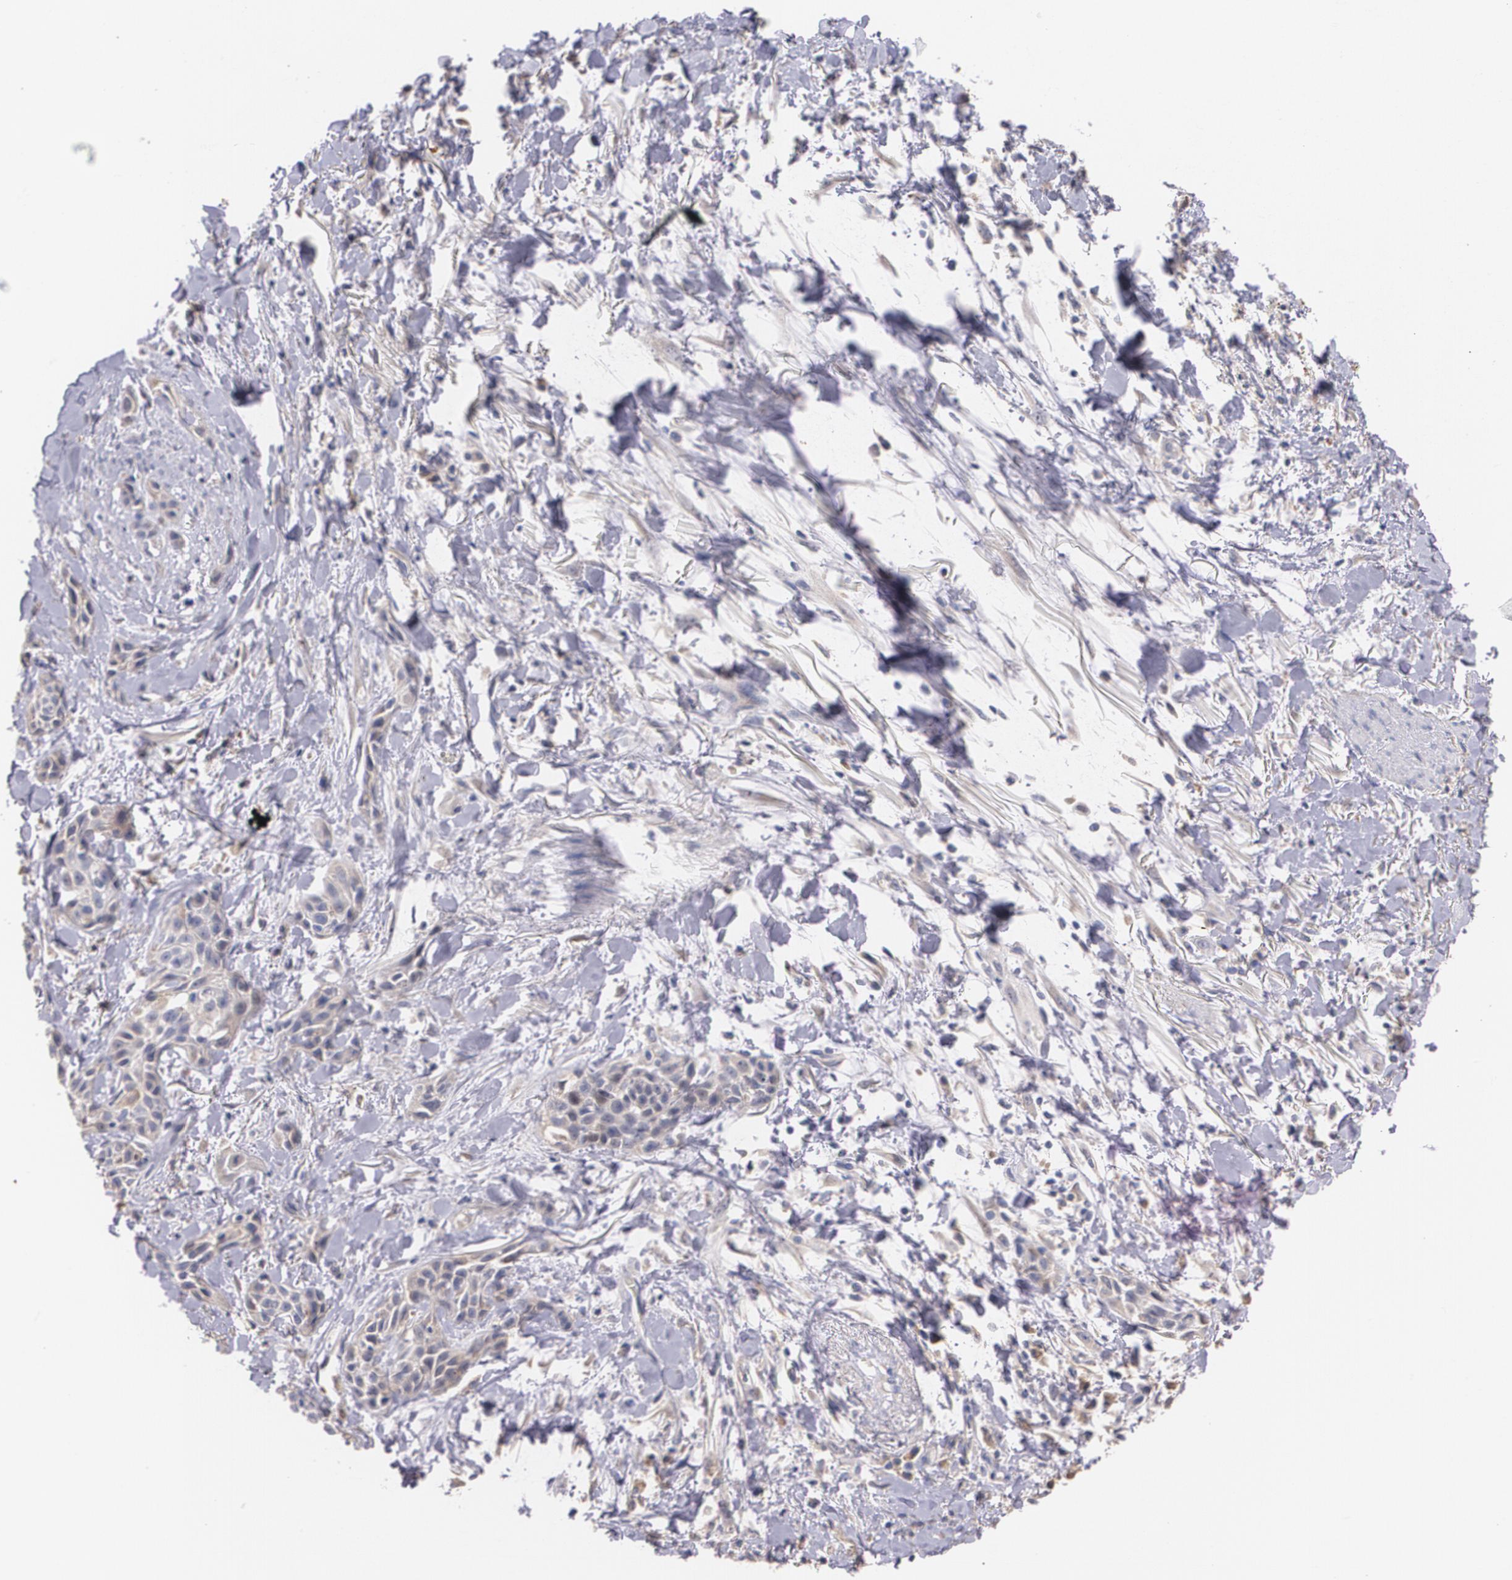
{"staining": {"intensity": "weak", "quantity": "<25%", "location": "cytoplasmic/membranous"}, "tissue": "skin cancer", "cell_type": "Tumor cells", "image_type": "cancer", "snomed": [{"axis": "morphology", "description": "Squamous cell carcinoma, NOS"}, {"axis": "topography", "description": "Skin"}, {"axis": "topography", "description": "Anal"}], "caption": "Immunohistochemistry (IHC) image of skin squamous cell carcinoma stained for a protein (brown), which displays no positivity in tumor cells.", "gene": "AMBP", "patient": {"sex": "male", "age": 64}}